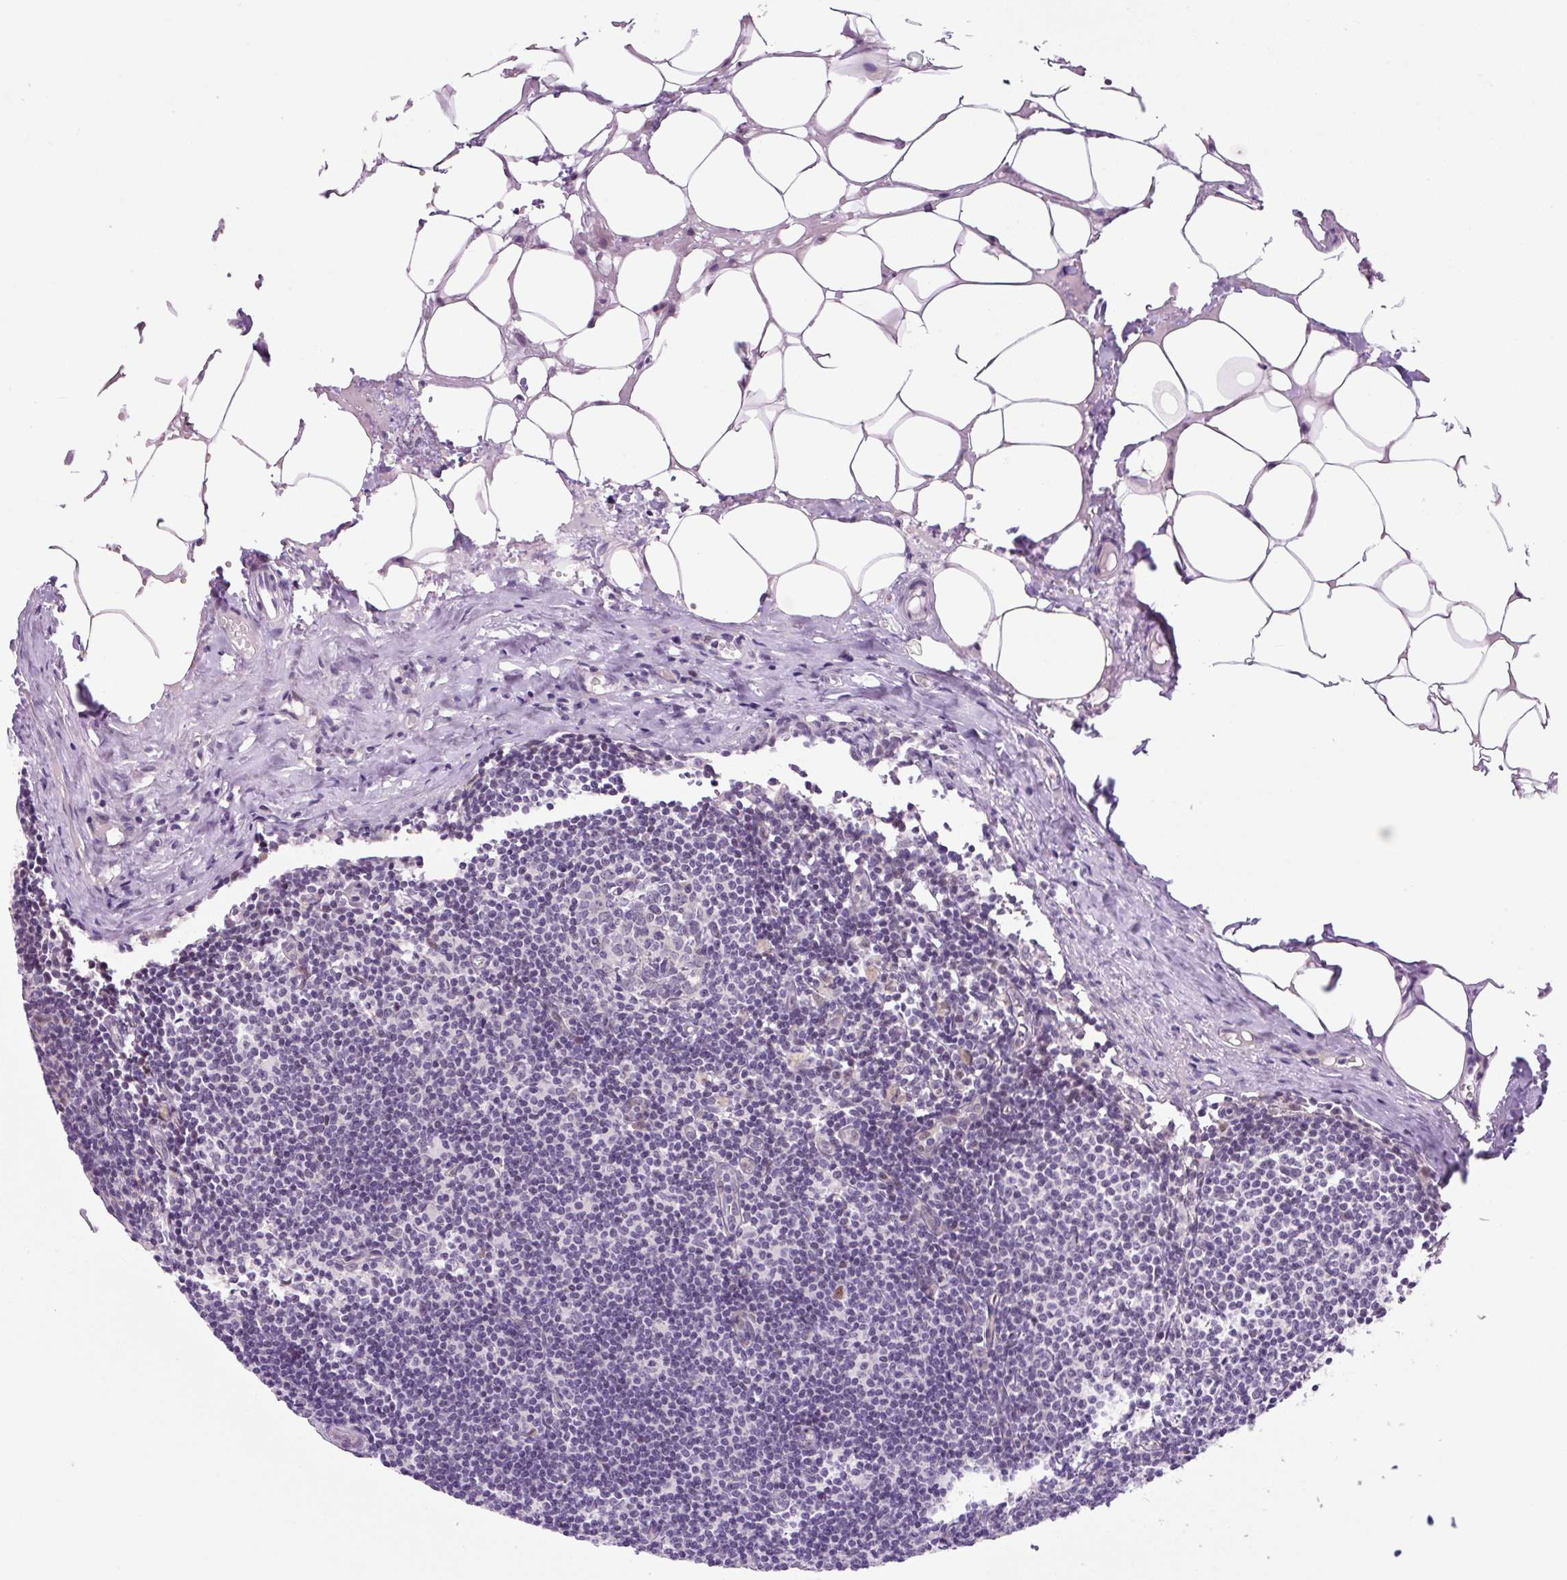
{"staining": {"intensity": "negative", "quantity": "none", "location": "none"}, "tissue": "lymph node", "cell_type": "Germinal center cells", "image_type": "normal", "snomed": [{"axis": "morphology", "description": "Normal tissue, NOS"}, {"axis": "topography", "description": "Lymph node"}], "caption": "Image shows no significant protein staining in germinal center cells of unremarkable lymph node. (Brightfield microscopy of DAB immunohistochemistry at high magnification).", "gene": "ICE1", "patient": {"sex": "male", "age": 49}}